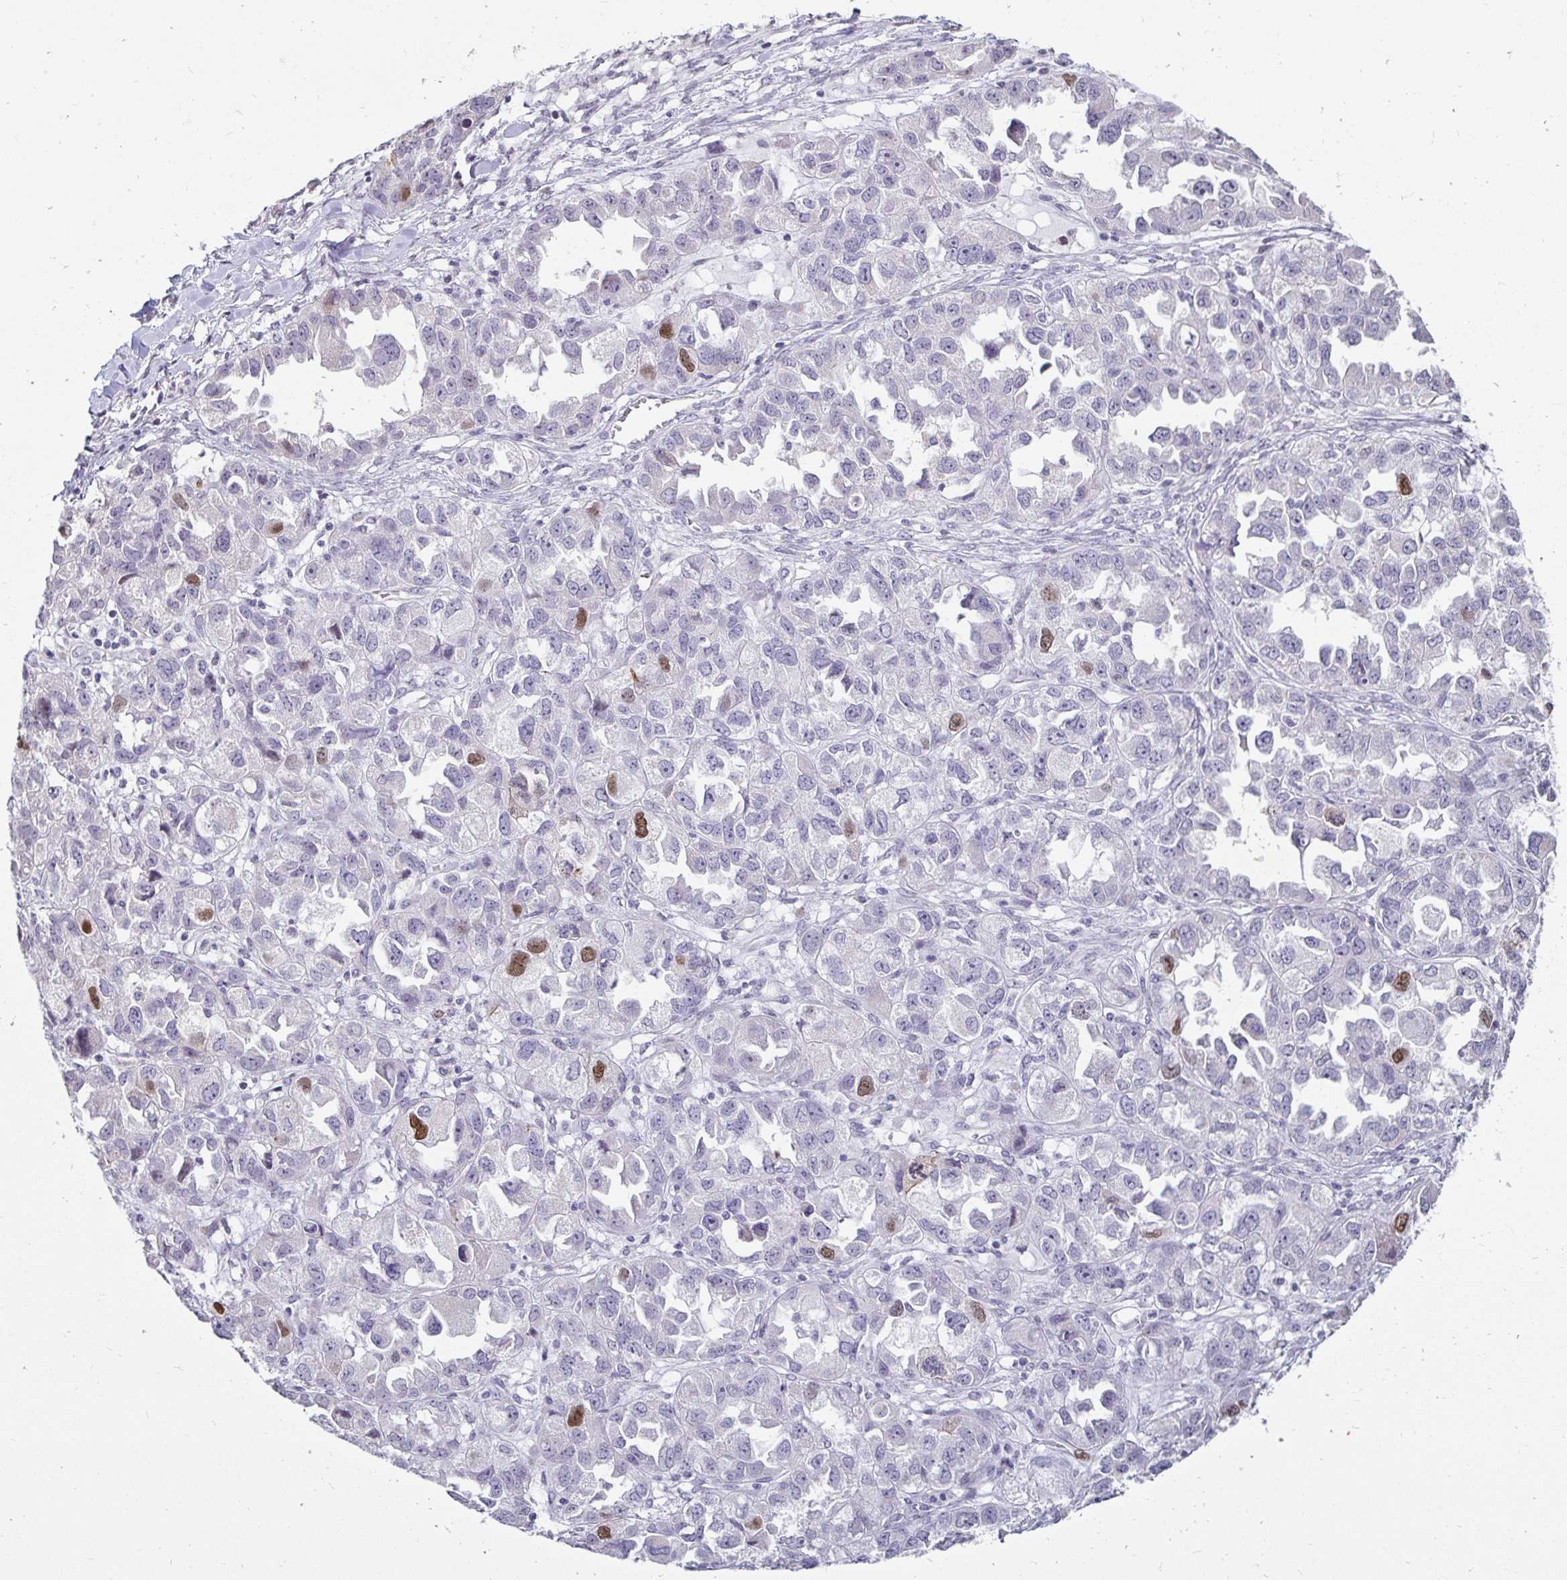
{"staining": {"intensity": "strong", "quantity": "<25%", "location": "nuclear"}, "tissue": "ovarian cancer", "cell_type": "Tumor cells", "image_type": "cancer", "snomed": [{"axis": "morphology", "description": "Cystadenocarcinoma, serous, NOS"}, {"axis": "topography", "description": "Ovary"}], "caption": "Serous cystadenocarcinoma (ovarian) tissue shows strong nuclear positivity in about <25% of tumor cells, visualized by immunohistochemistry.", "gene": "ANLN", "patient": {"sex": "female", "age": 84}}